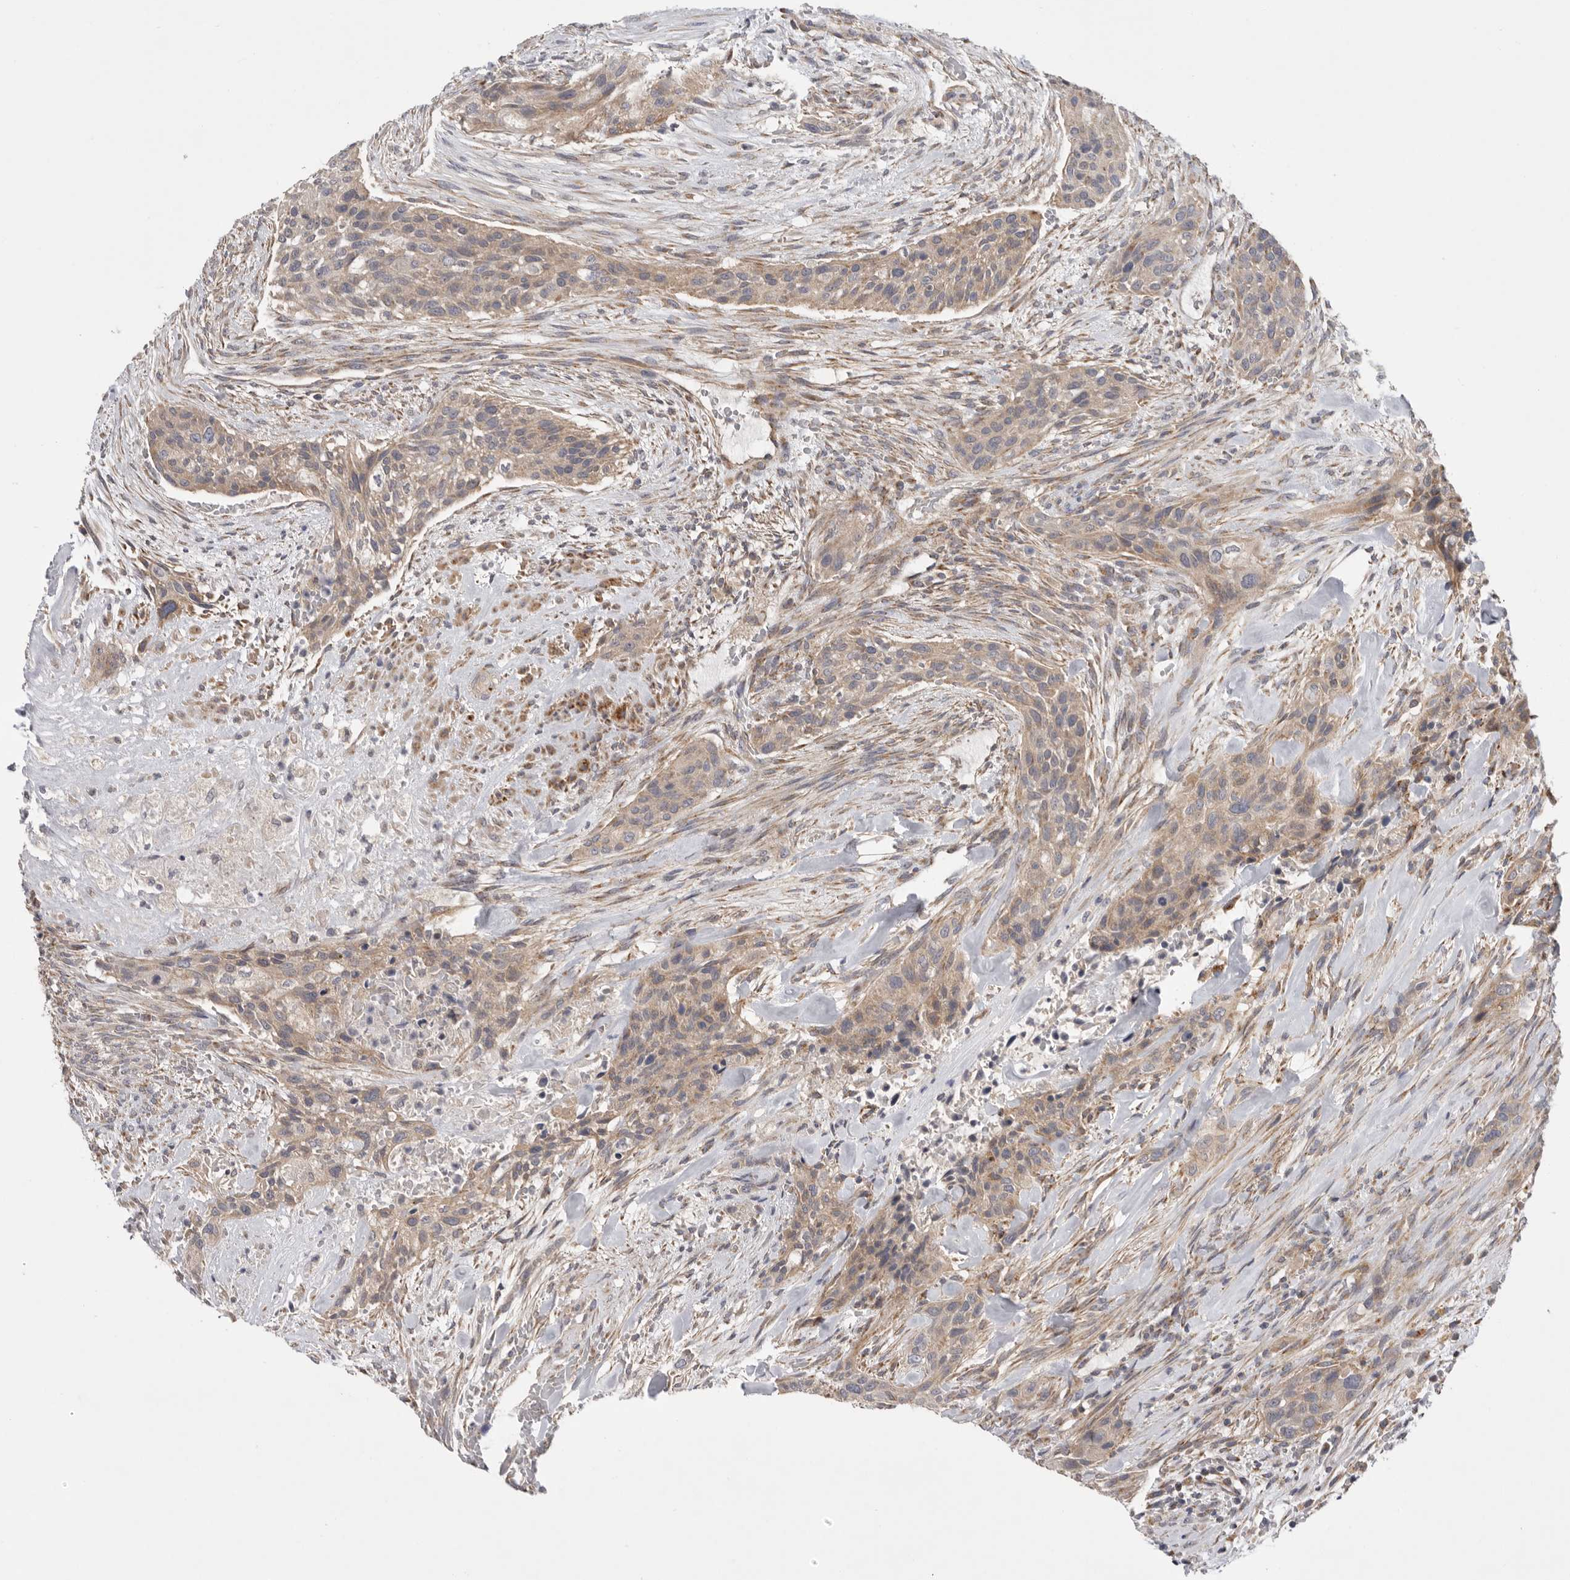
{"staining": {"intensity": "weak", "quantity": ">75%", "location": "cytoplasmic/membranous"}, "tissue": "urothelial cancer", "cell_type": "Tumor cells", "image_type": "cancer", "snomed": [{"axis": "morphology", "description": "Urothelial carcinoma, High grade"}, {"axis": "topography", "description": "Urinary bladder"}], "caption": "This is a photomicrograph of immunohistochemistry (IHC) staining of urothelial cancer, which shows weak expression in the cytoplasmic/membranous of tumor cells.", "gene": "MTFR1L", "patient": {"sex": "male", "age": 35}}